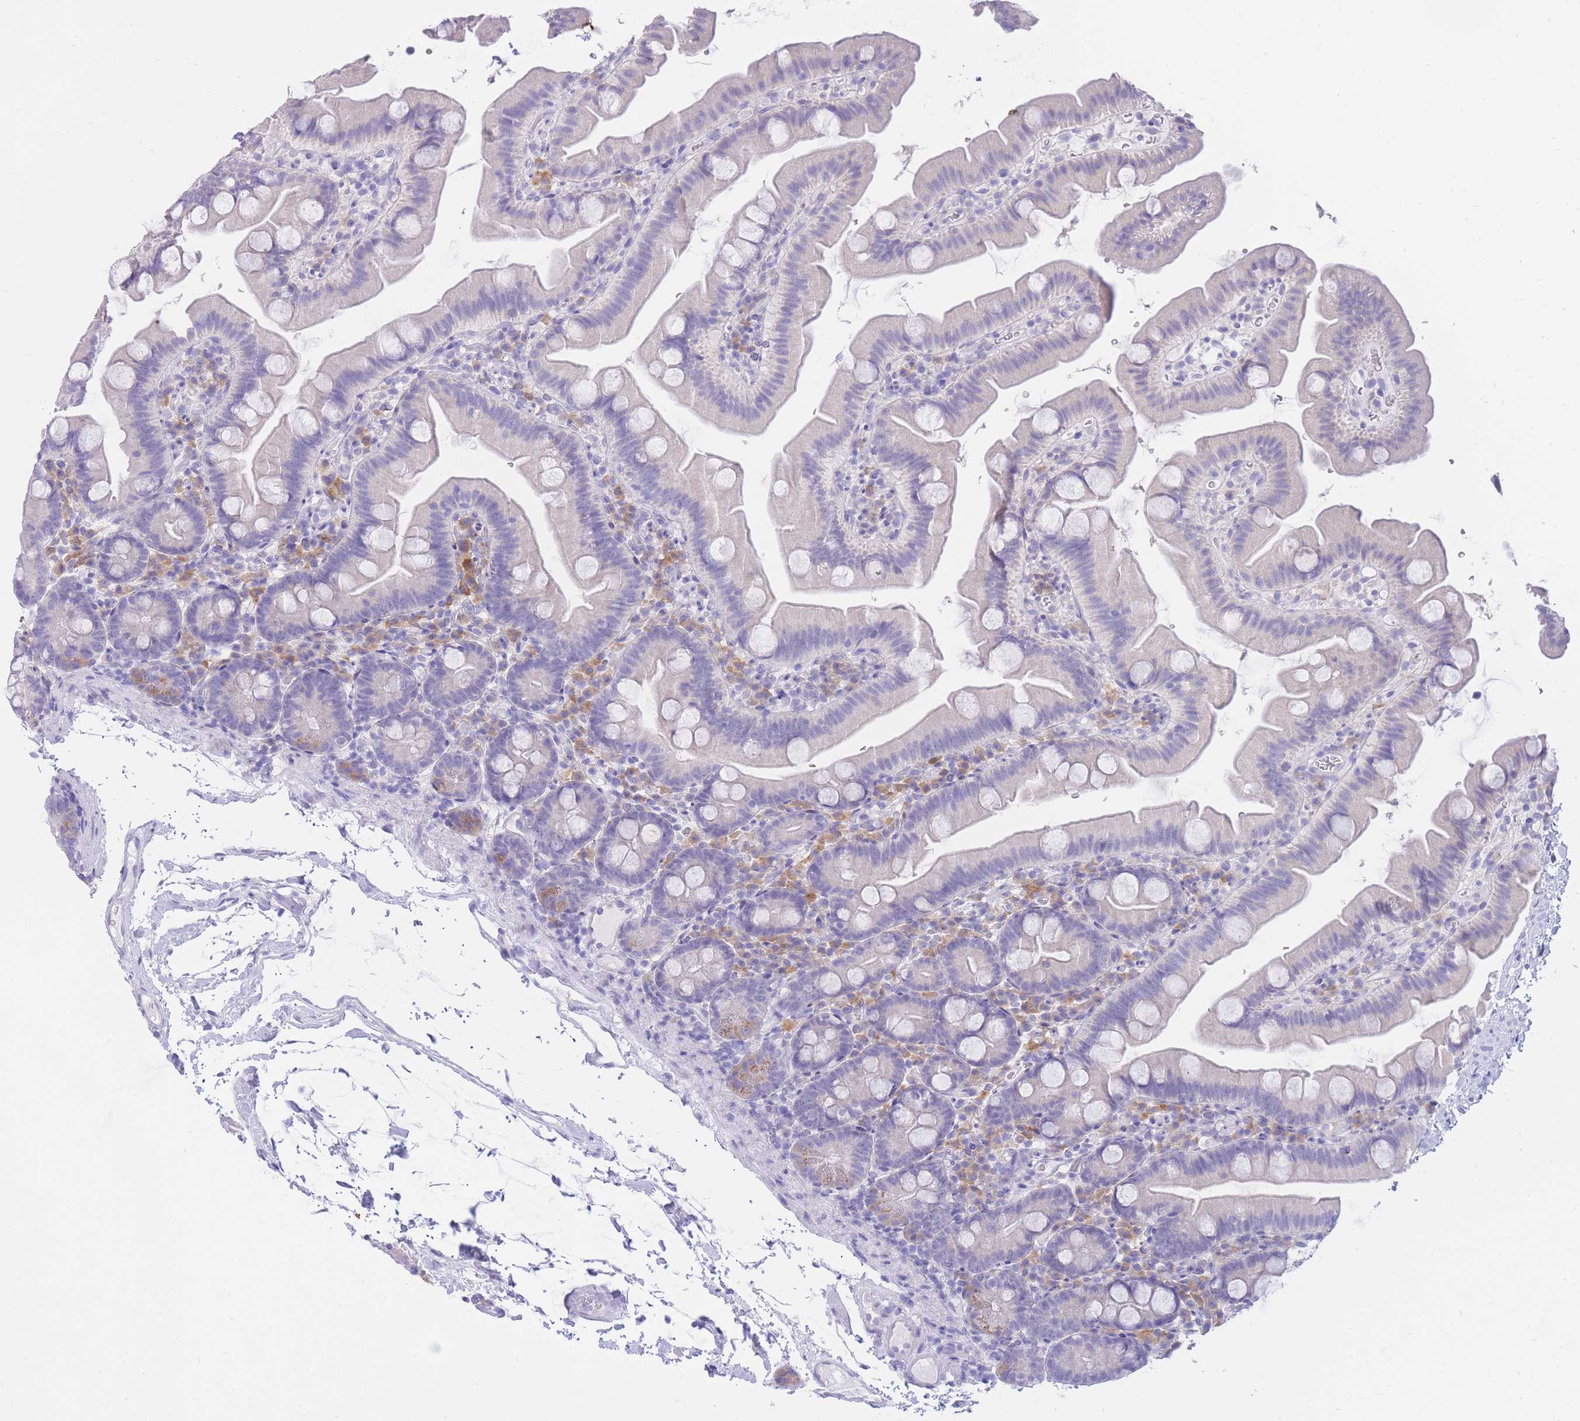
{"staining": {"intensity": "moderate", "quantity": "<25%", "location": "cytoplasmic/membranous"}, "tissue": "small intestine", "cell_type": "Glandular cells", "image_type": "normal", "snomed": [{"axis": "morphology", "description": "Normal tissue, NOS"}, {"axis": "topography", "description": "Small intestine"}], "caption": "Protein staining reveals moderate cytoplasmic/membranous positivity in about <25% of glandular cells in unremarkable small intestine.", "gene": "SSUH2", "patient": {"sex": "female", "age": 68}}